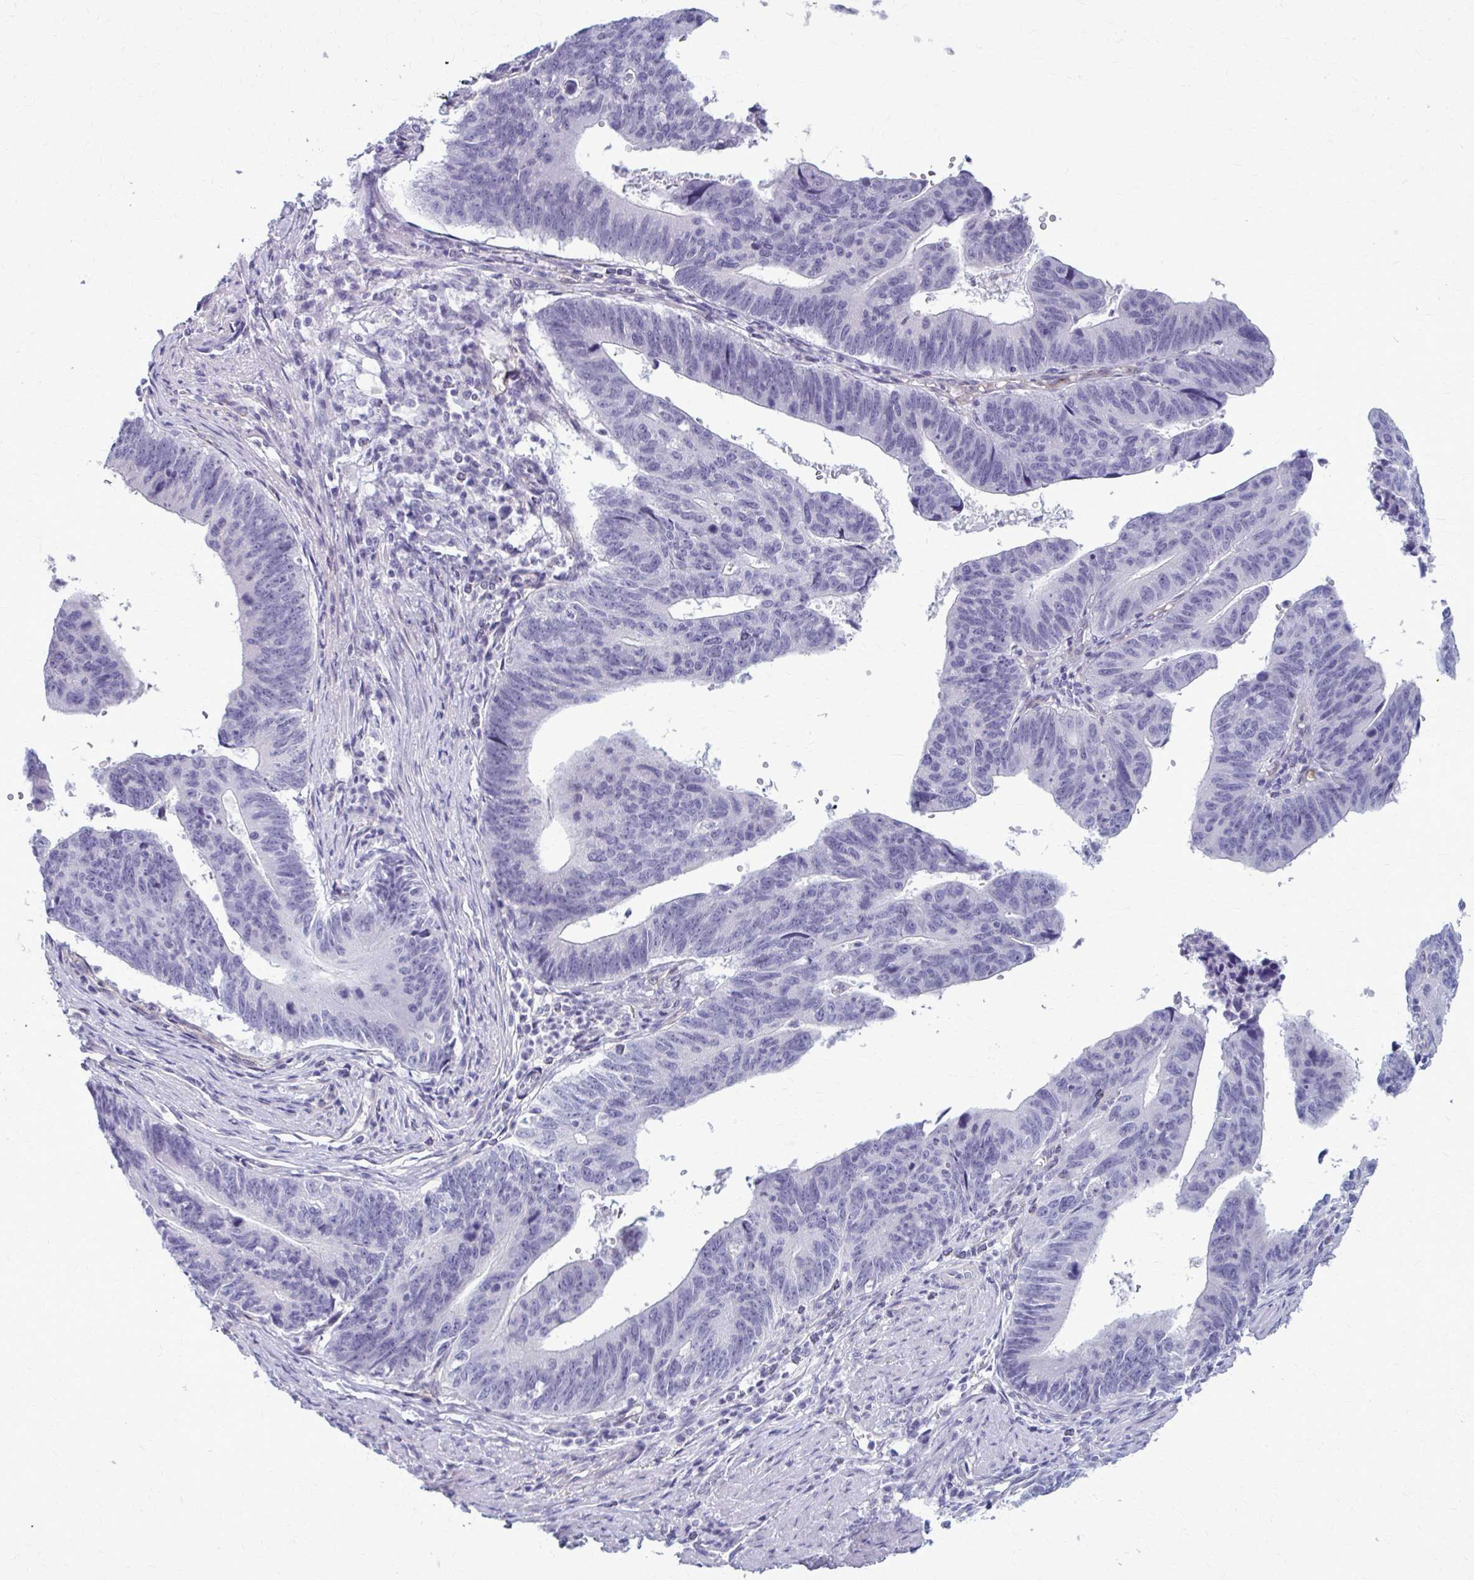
{"staining": {"intensity": "negative", "quantity": "none", "location": "none"}, "tissue": "stomach cancer", "cell_type": "Tumor cells", "image_type": "cancer", "snomed": [{"axis": "morphology", "description": "Adenocarcinoma, NOS"}, {"axis": "topography", "description": "Stomach"}], "caption": "There is no significant staining in tumor cells of stomach adenocarcinoma.", "gene": "CASQ2", "patient": {"sex": "male", "age": 59}}